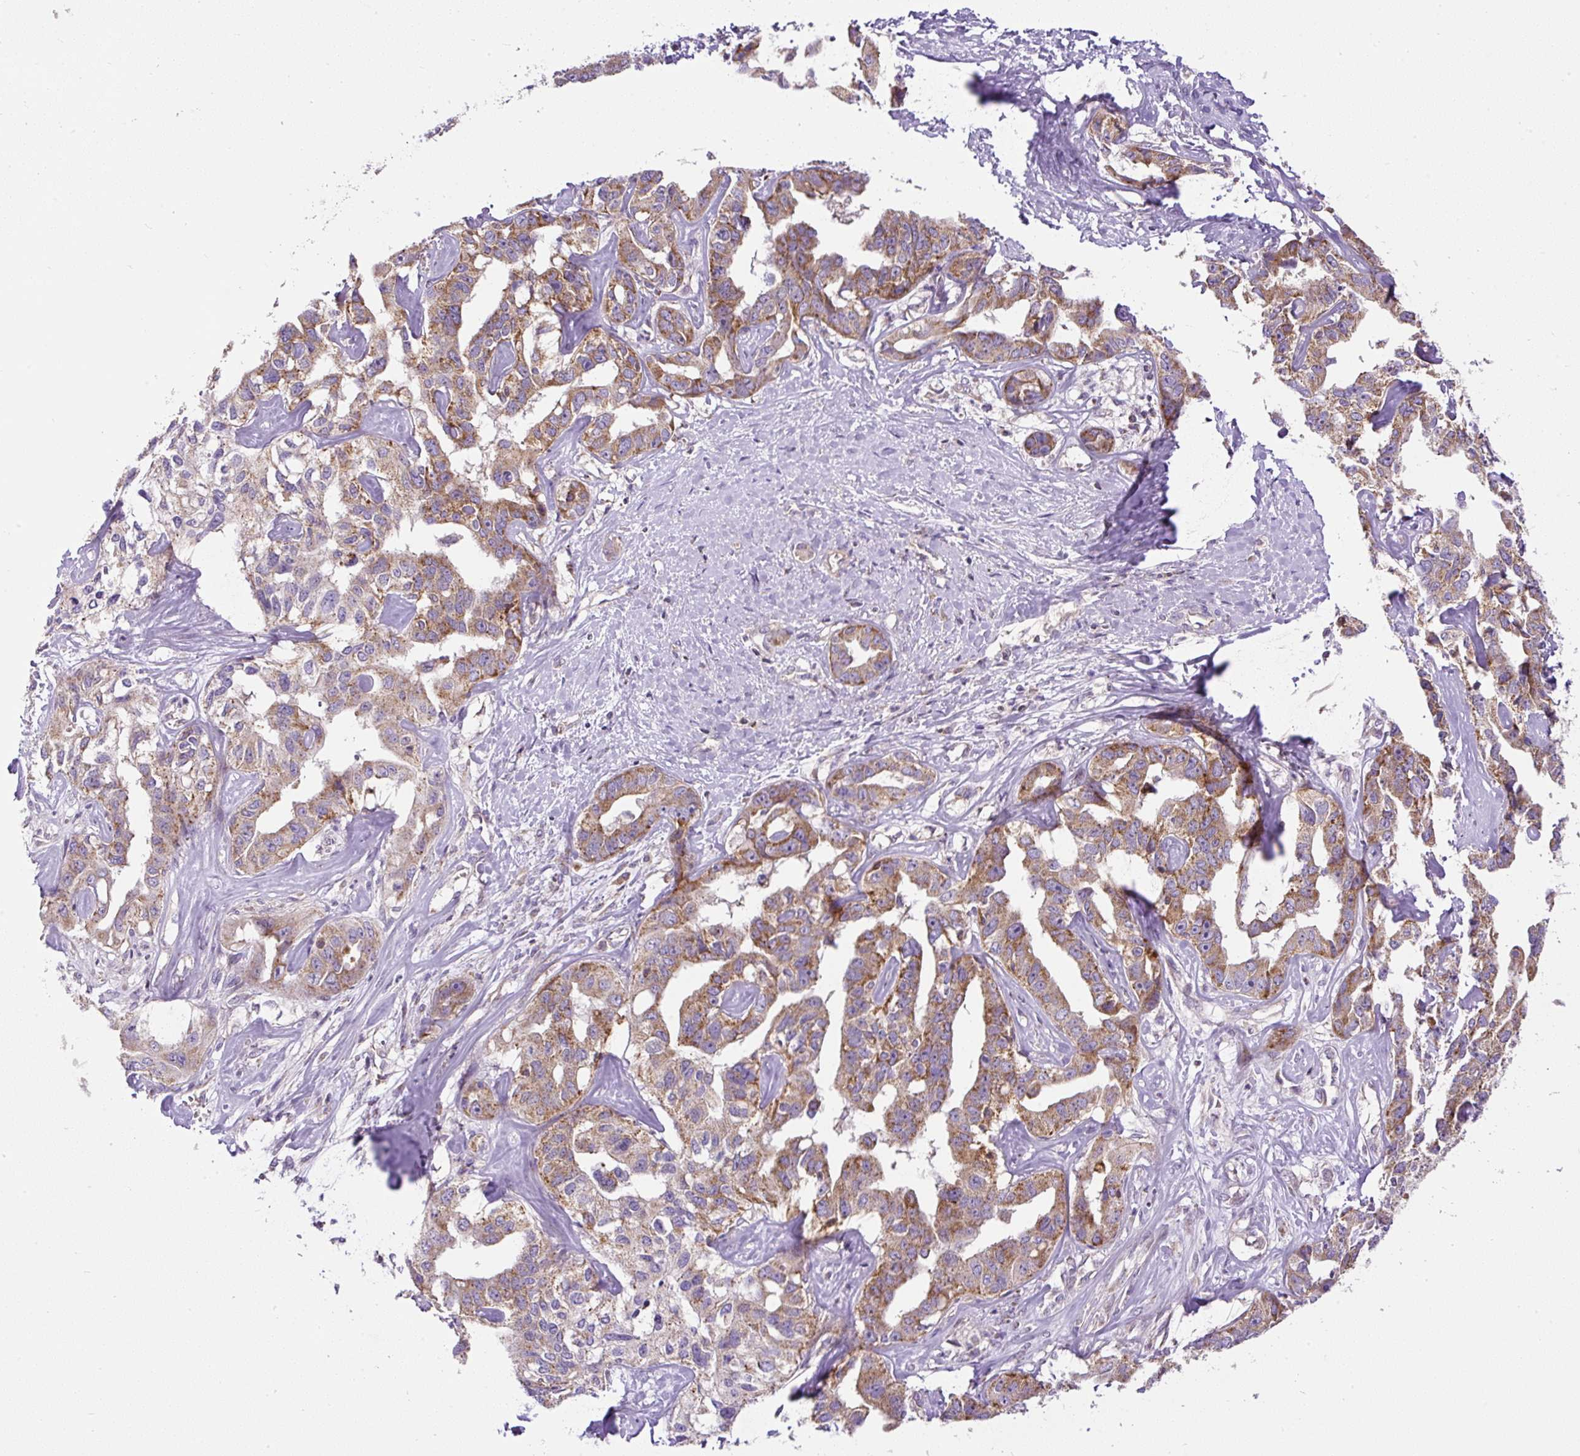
{"staining": {"intensity": "moderate", "quantity": ">75%", "location": "cytoplasmic/membranous"}, "tissue": "liver cancer", "cell_type": "Tumor cells", "image_type": "cancer", "snomed": [{"axis": "morphology", "description": "Cholangiocarcinoma"}, {"axis": "topography", "description": "Liver"}], "caption": "An image of liver cancer (cholangiocarcinoma) stained for a protein exhibits moderate cytoplasmic/membranous brown staining in tumor cells.", "gene": "ZNF547", "patient": {"sex": "male", "age": 59}}